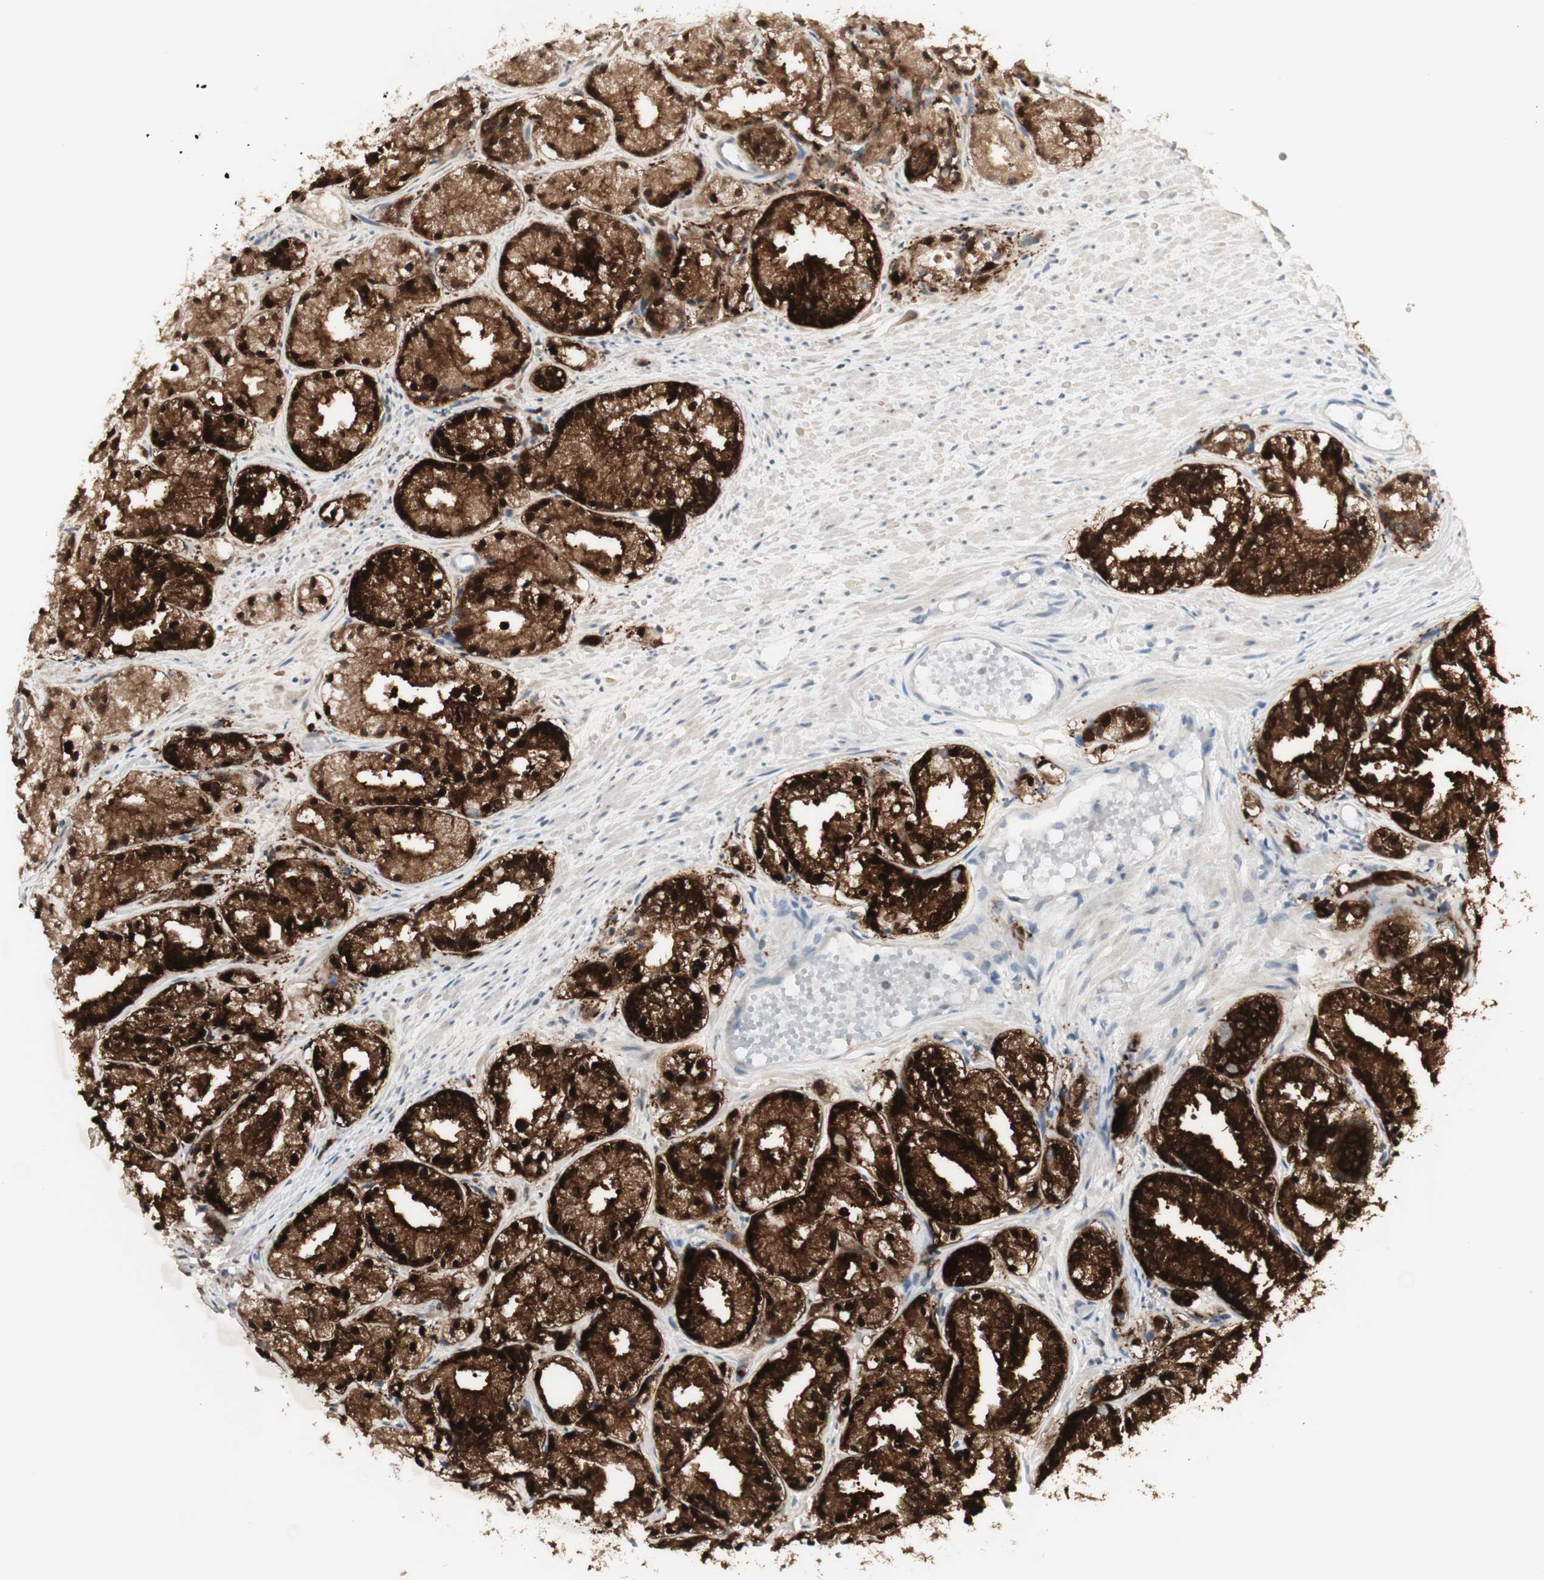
{"staining": {"intensity": "strong", "quantity": ">75%", "location": "cytoplasmic/membranous"}, "tissue": "prostate cancer", "cell_type": "Tumor cells", "image_type": "cancer", "snomed": [{"axis": "morphology", "description": "Adenocarcinoma, Low grade"}, {"axis": "topography", "description": "Prostate"}], "caption": "Immunohistochemistry histopathology image of neoplastic tissue: human prostate cancer (low-grade adenocarcinoma) stained using IHC exhibits high levels of strong protein expression localized specifically in the cytoplasmic/membranous of tumor cells, appearing as a cytoplasmic/membranous brown color.", "gene": "C1orf116", "patient": {"sex": "male", "age": 72}}